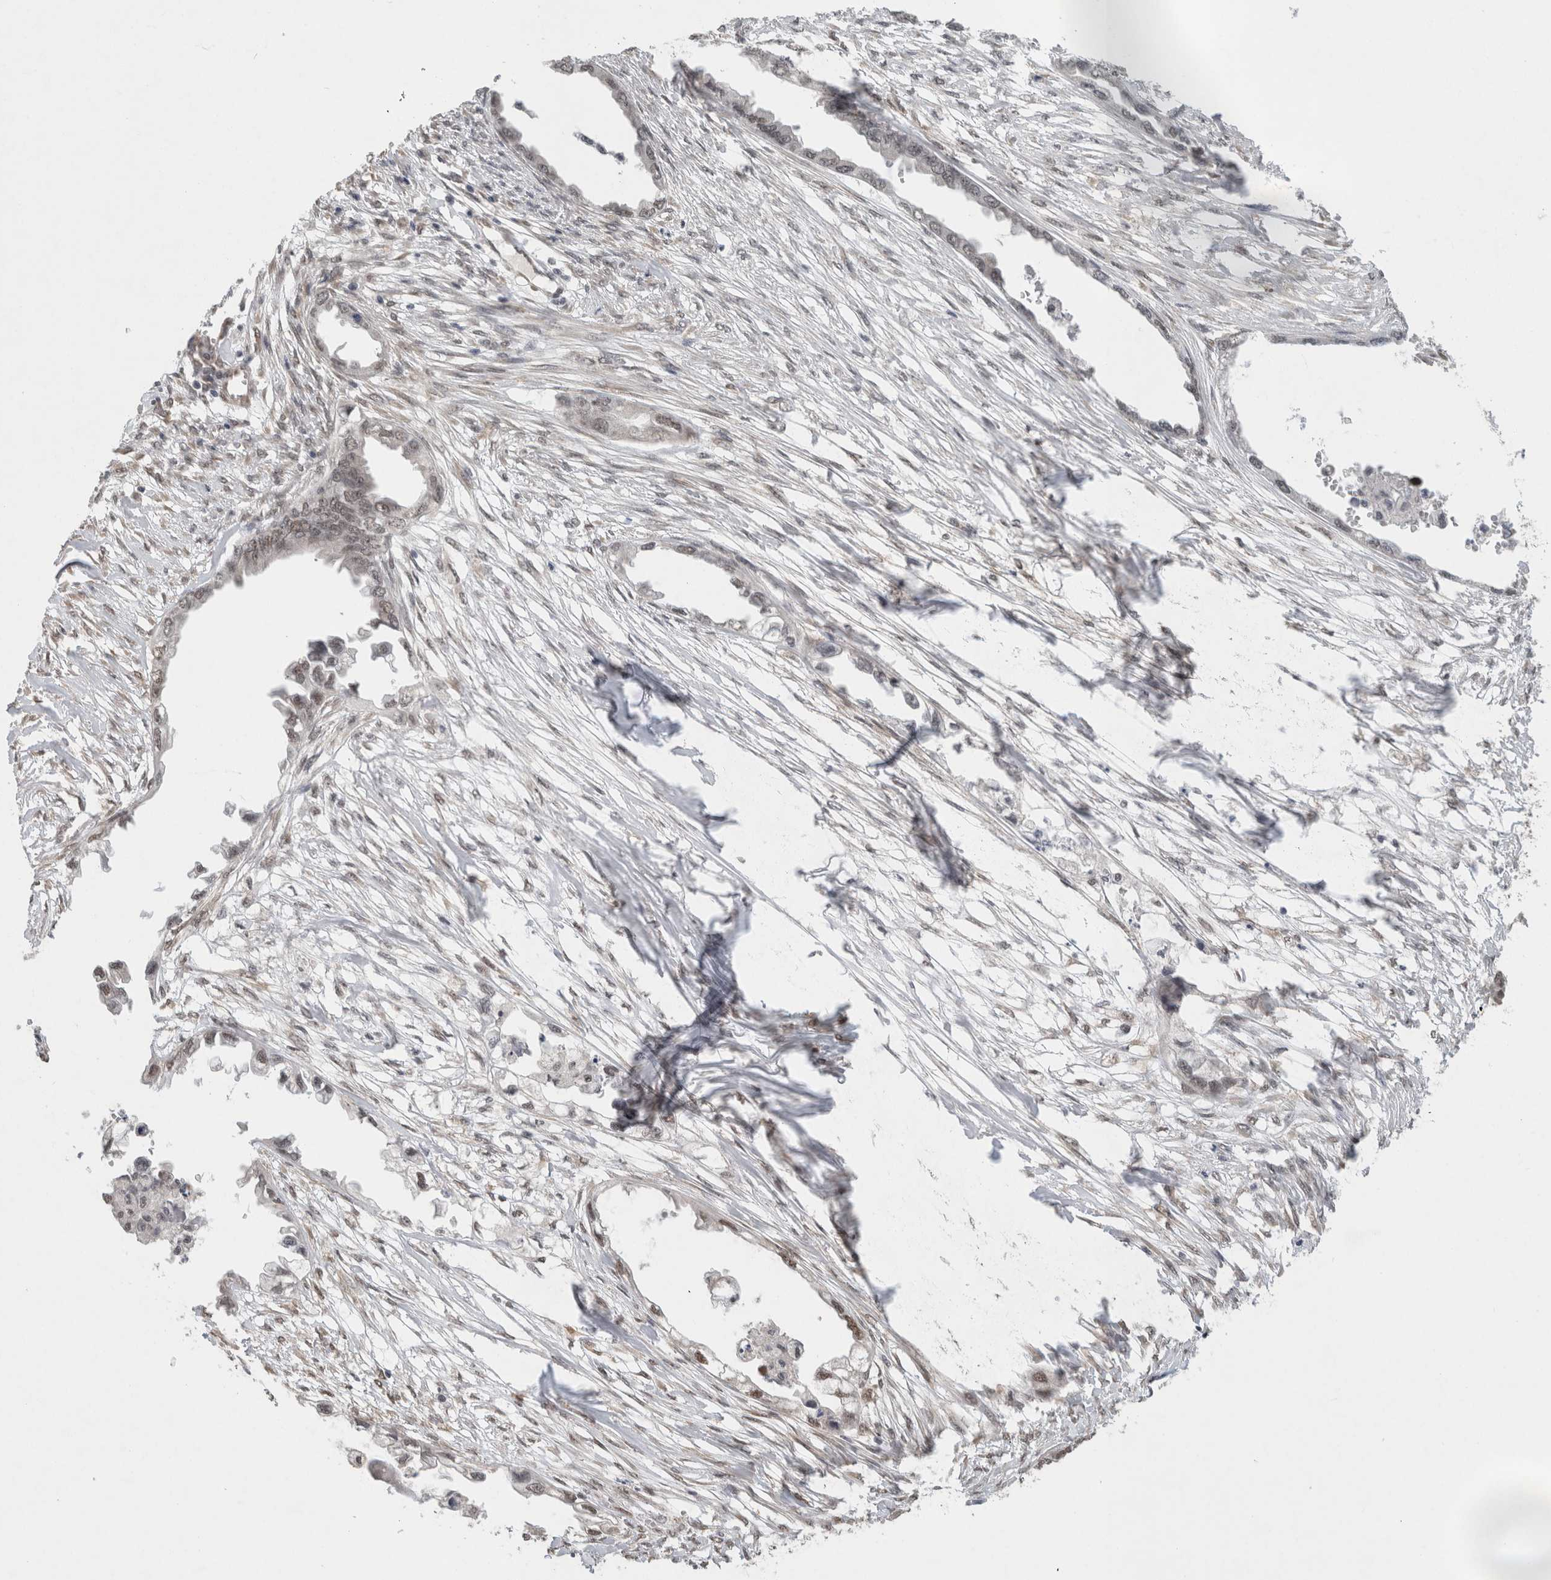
{"staining": {"intensity": "moderate", "quantity": "25%-75%", "location": "nuclear"}, "tissue": "endometrial cancer", "cell_type": "Tumor cells", "image_type": "cancer", "snomed": [{"axis": "morphology", "description": "Adenocarcinoma, NOS"}, {"axis": "morphology", "description": "Adenocarcinoma, metastatic, NOS"}, {"axis": "topography", "description": "Adipose tissue"}, {"axis": "topography", "description": "Endometrium"}], "caption": "Immunohistochemistry (DAB) staining of human metastatic adenocarcinoma (endometrial) demonstrates moderate nuclear protein staining in about 25%-75% of tumor cells. (DAB (3,3'-diaminobenzidine) IHC, brown staining for protein, blue staining for nuclei).", "gene": "DDX42", "patient": {"sex": "female", "age": 67}}